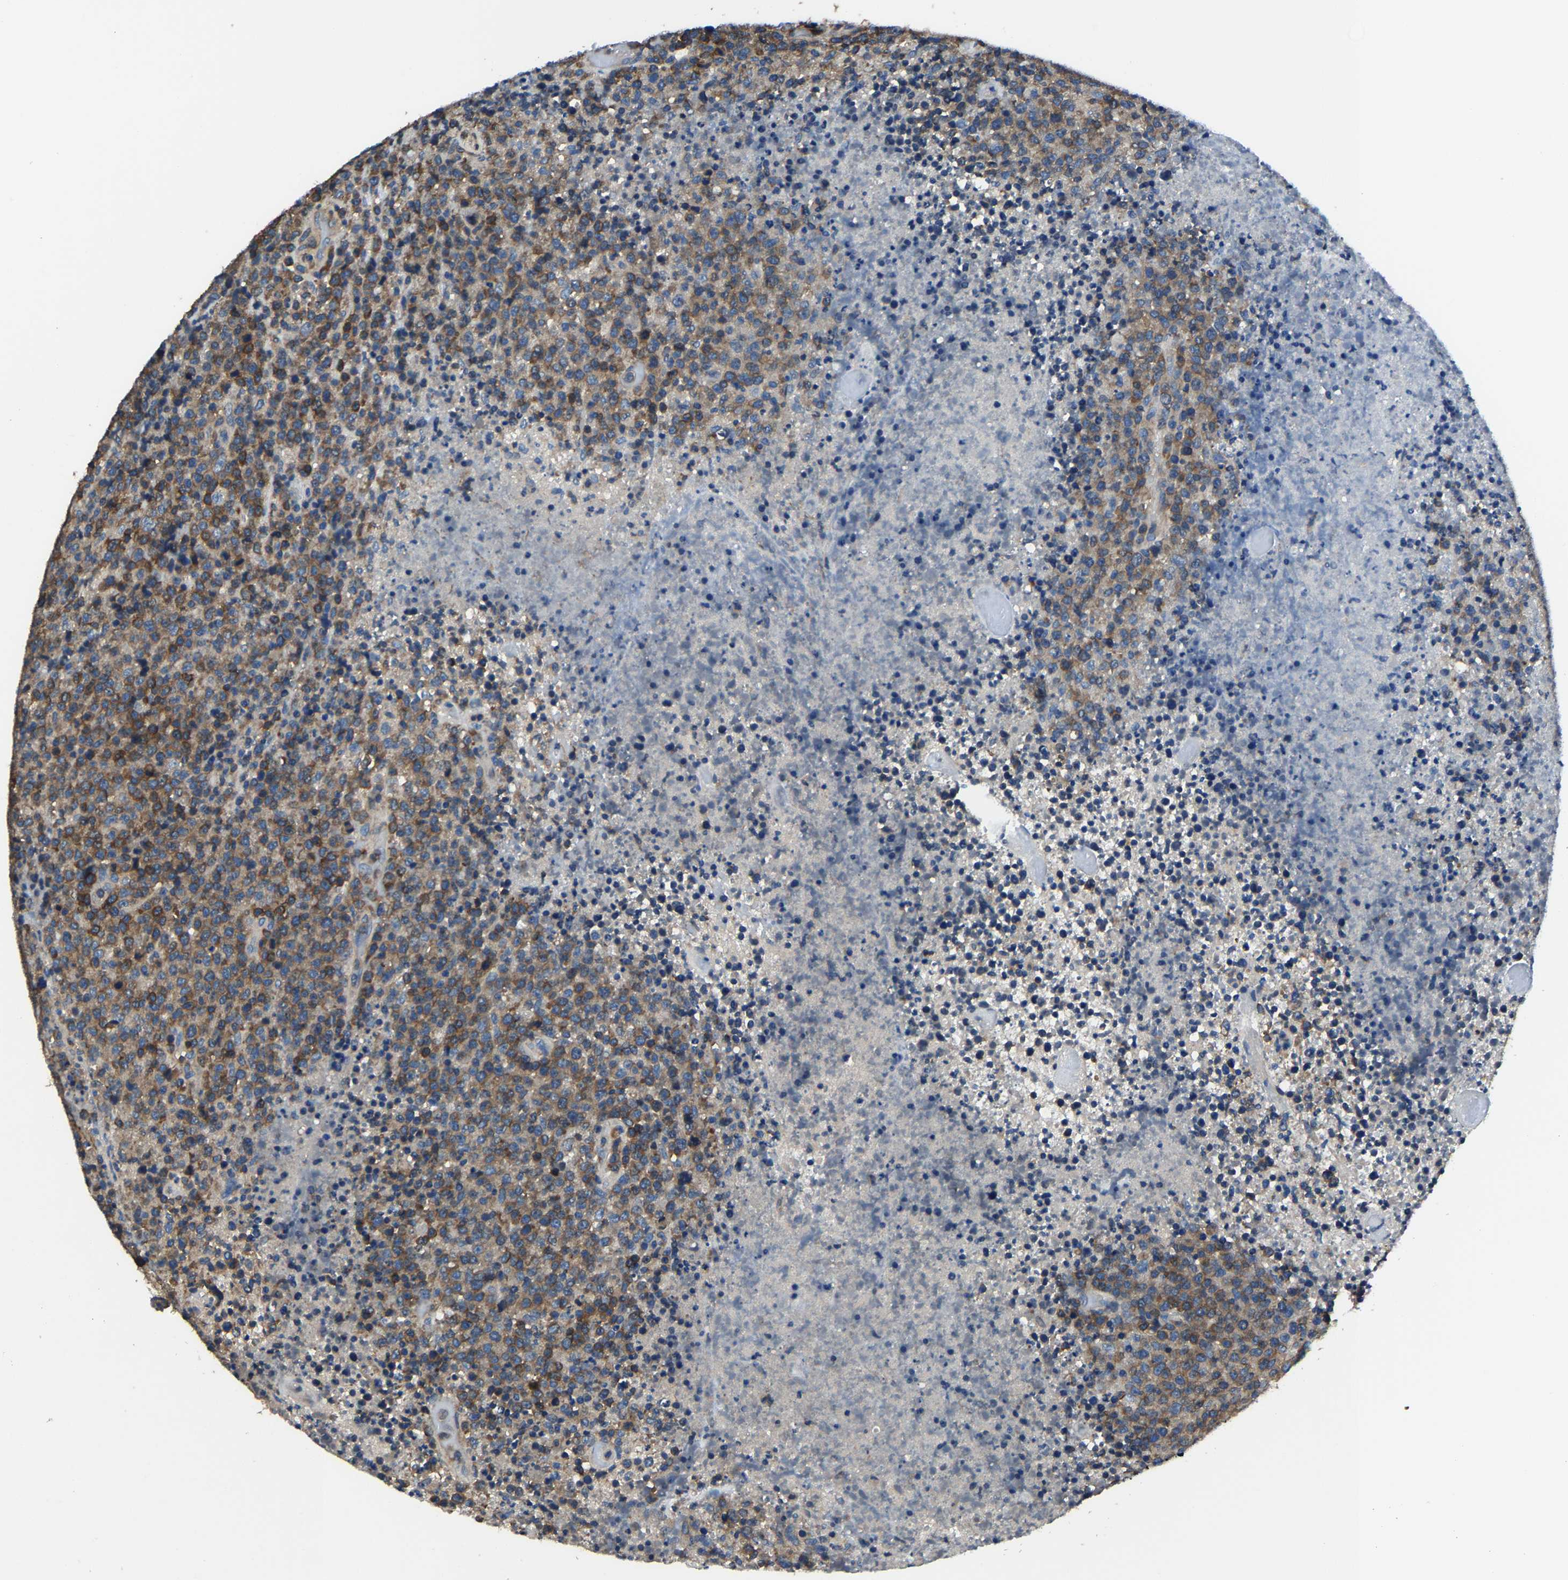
{"staining": {"intensity": "moderate", "quantity": ">75%", "location": "cytoplasmic/membranous"}, "tissue": "lymphoma", "cell_type": "Tumor cells", "image_type": "cancer", "snomed": [{"axis": "morphology", "description": "Malignant lymphoma, non-Hodgkin's type, High grade"}, {"axis": "topography", "description": "Lymph node"}], "caption": "IHC (DAB) staining of human lymphoma displays moderate cytoplasmic/membranous protein positivity in about >75% of tumor cells.", "gene": "KIAA1958", "patient": {"sex": "male", "age": 13}}